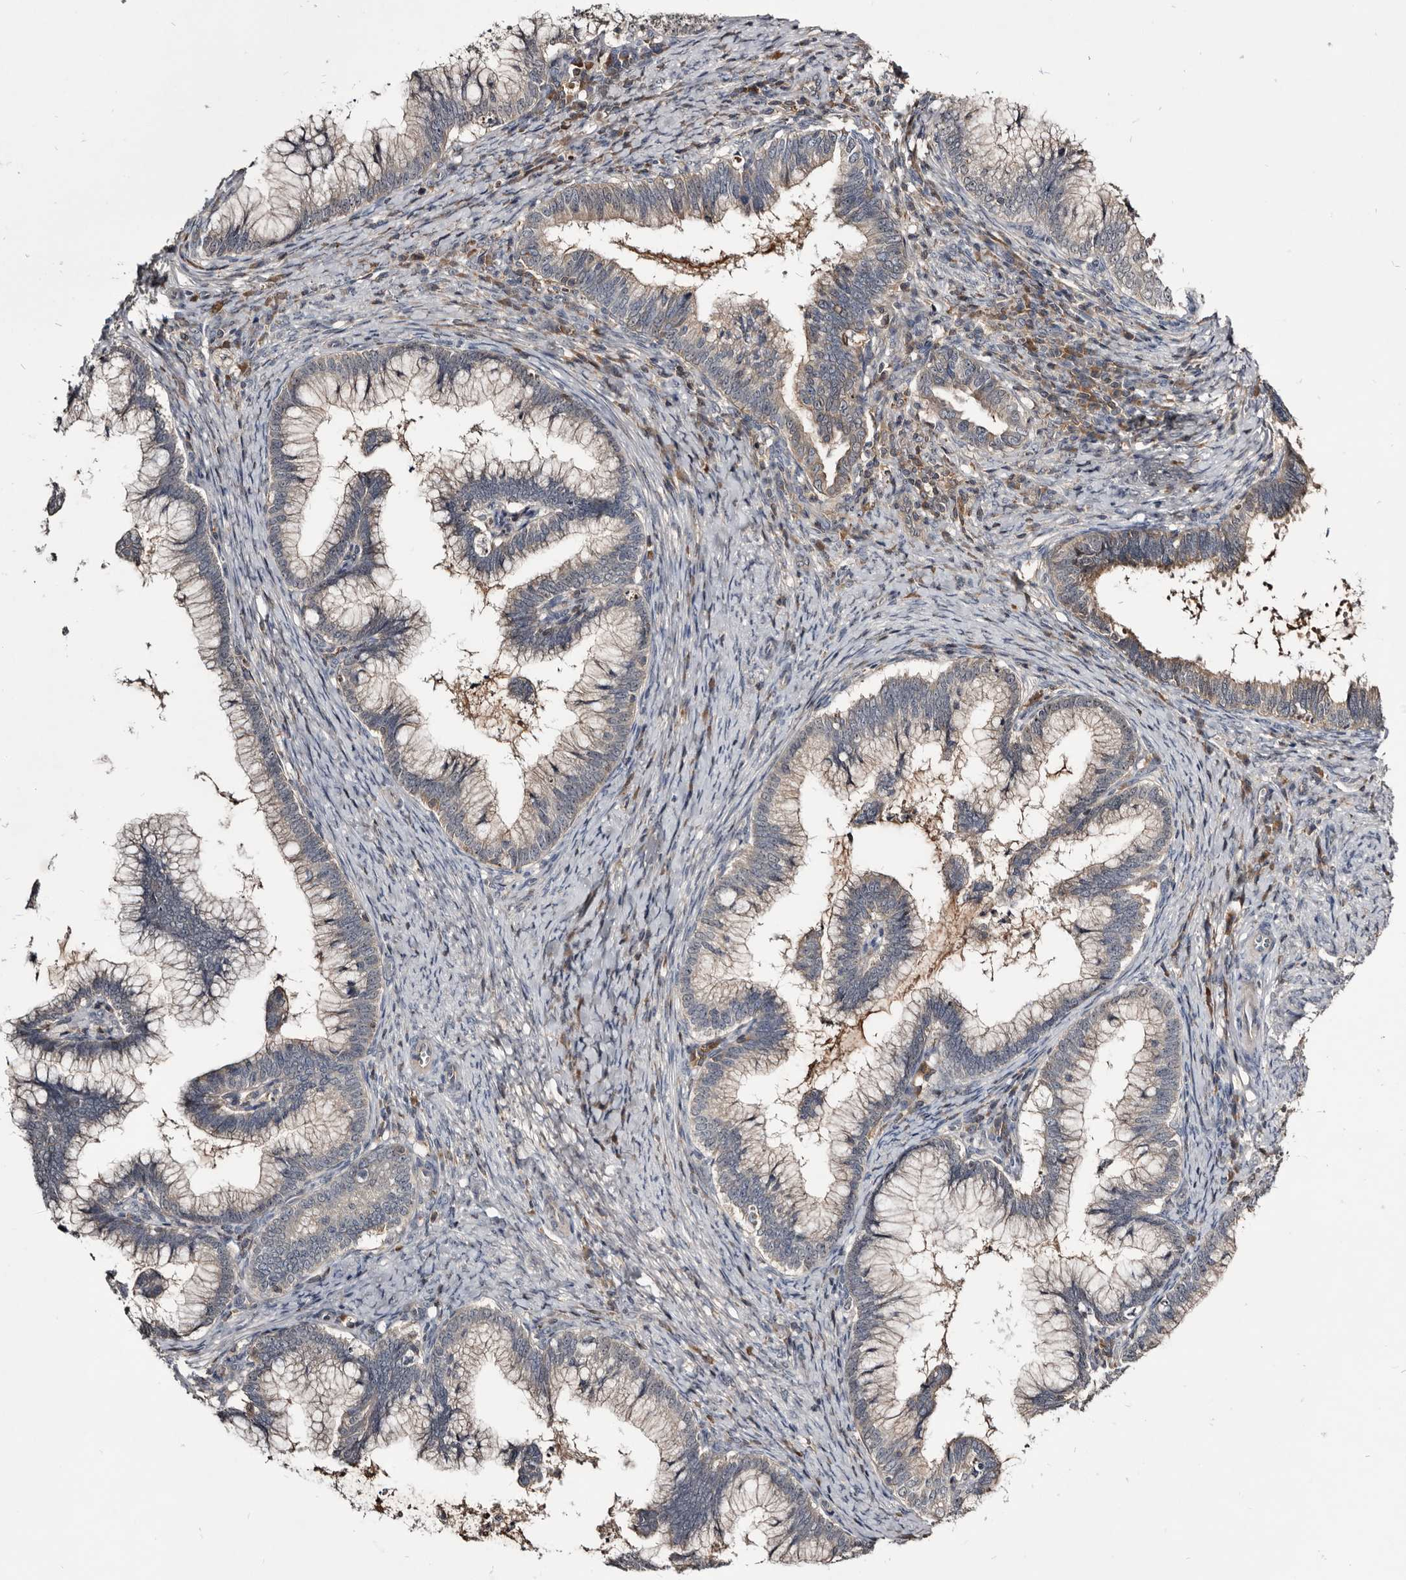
{"staining": {"intensity": "weak", "quantity": "<25%", "location": "cytoplasmic/membranous"}, "tissue": "cervical cancer", "cell_type": "Tumor cells", "image_type": "cancer", "snomed": [{"axis": "morphology", "description": "Adenocarcinoma, NOS"}, {"axis": "topography", "description": "Cervix"}], "caption": "There is no significant expression in tumor cells of adenocarcinoma (cervical). Brightfield microscopy of IHC stained with DAB (3,3'-diaminobenzidine) (brown) and hematoxylin (blue), captured at high magnification.", "gene": "TTC39A", "patient": {"sex": "female", "age": 36}}